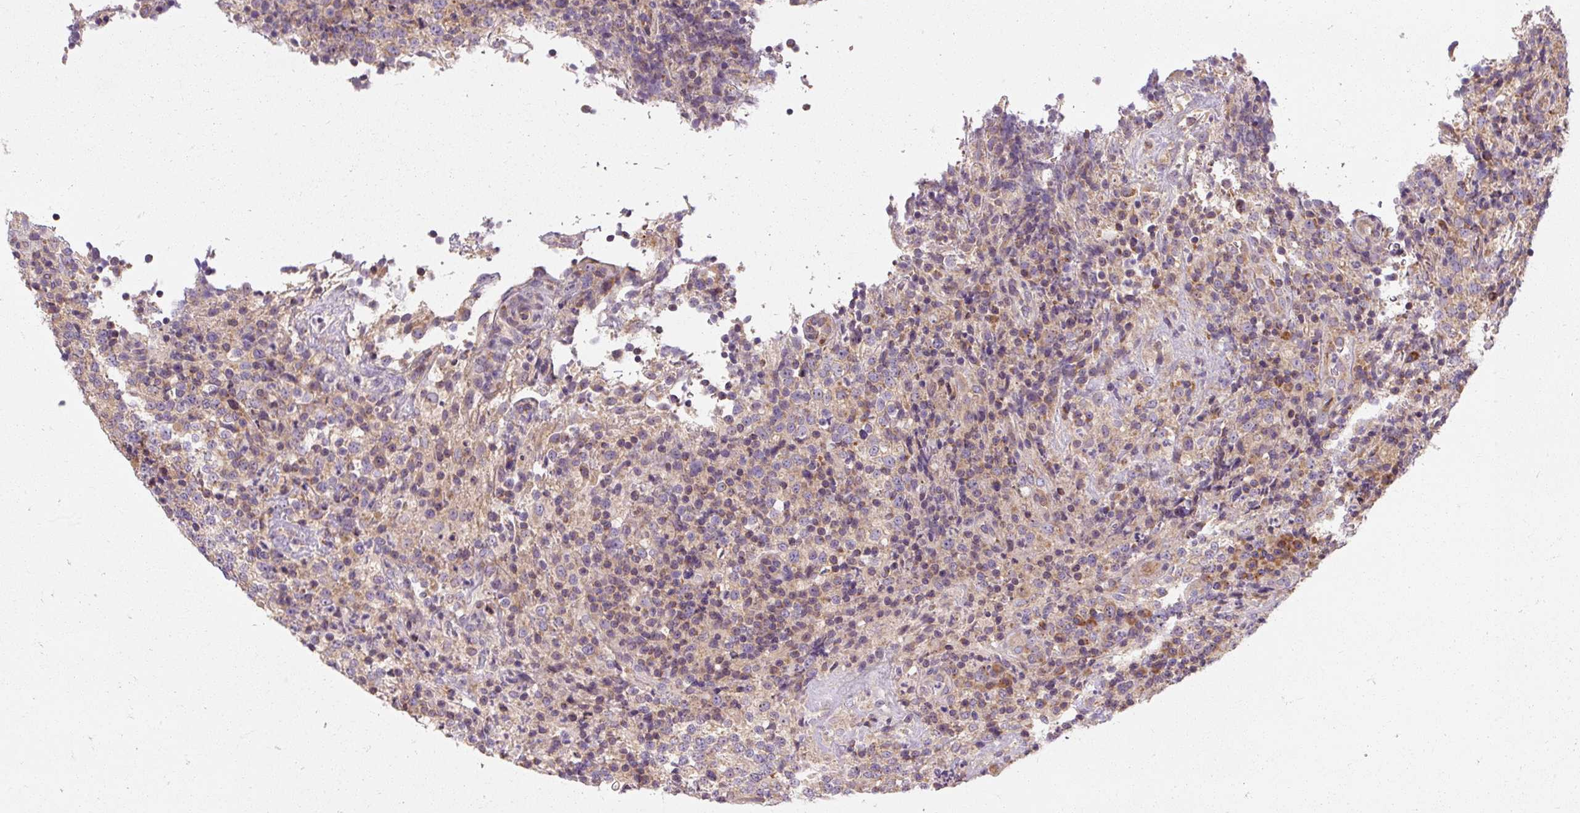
{"staining": {"intensity": "moderate", "quantity": "<25%", "location": "cytoplasmic/membranous"}, "tissue": "lymphoma", "cell_type": "Tumor cells", "image_type": "cancer", "snomed": [{"axis": "morphology", "description": "Malignant lymphoma, non-Hodgkin's type, High grade"}, {"axis": "topography", "description": "Lymph node"}], "caption": "Lymphoma stained with a protein marker shows moderate staining in tumor cells.", "gene": "PRSS48", "patient": {"sex": "male", "age": 54}}